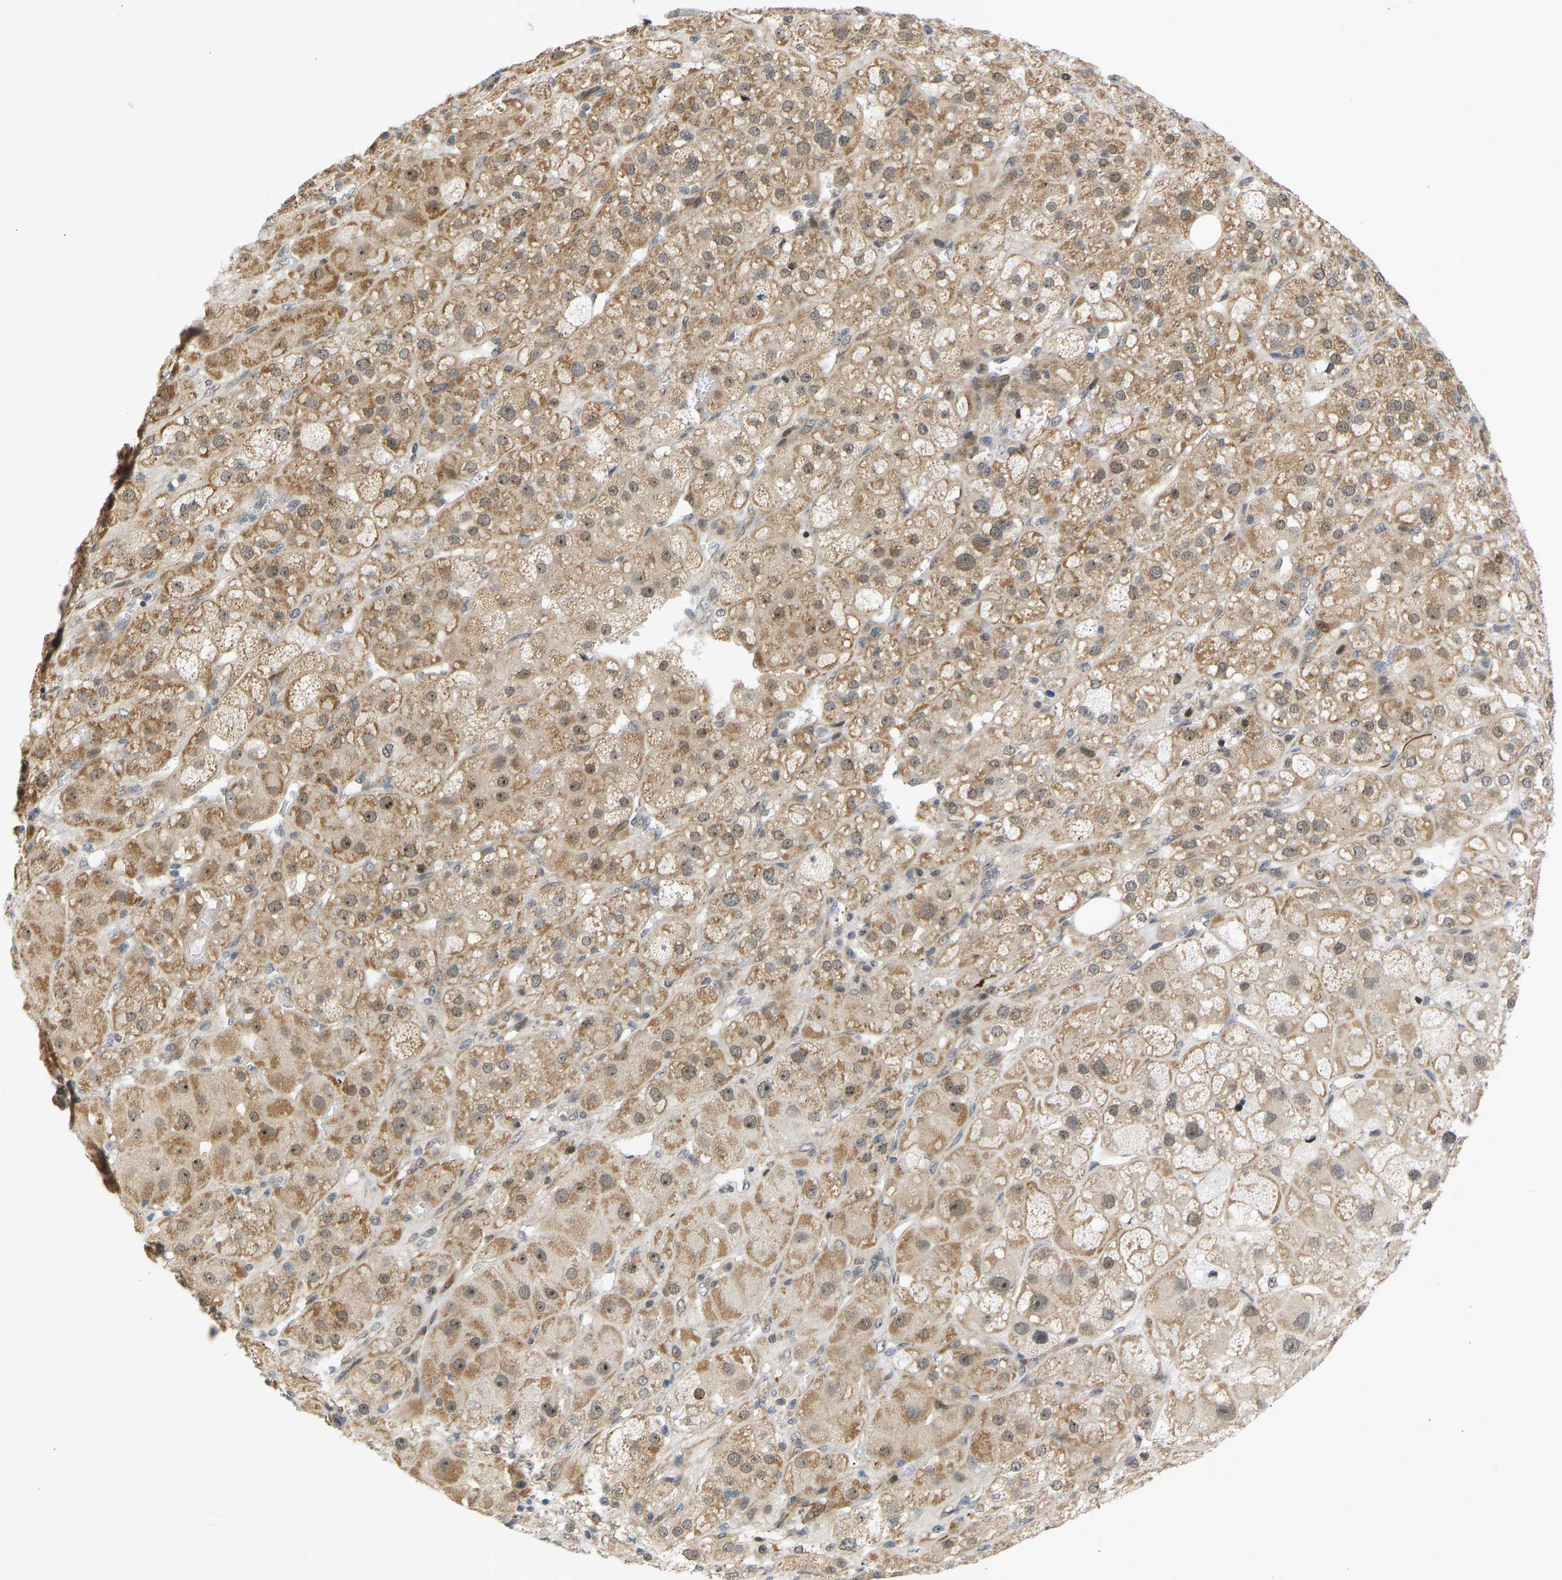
{"staining": {"intensity": "moderate", "quantity": ">75%", "location": "cytoplasmic/membranous,nuclear"}, "tissue": "adrenal gland", "cell_type": "Glandular cells", "image_type": "normal", "snomed": [{"axis": "morphology", "description": "Normal tissue, NOS"}, {"axis": "topography", "description": "Adrenal gland"}], "caption": "Brown immunohistochemical staining in normal adrenal gland displays moderate cytoplasmic/membranous,nuclear positivity in about >75% of glandular cells. (IHC, brightfield microscopy, high magnification).", "gene": "BAG1", "patient": {"sex": "female", "age": 47}}